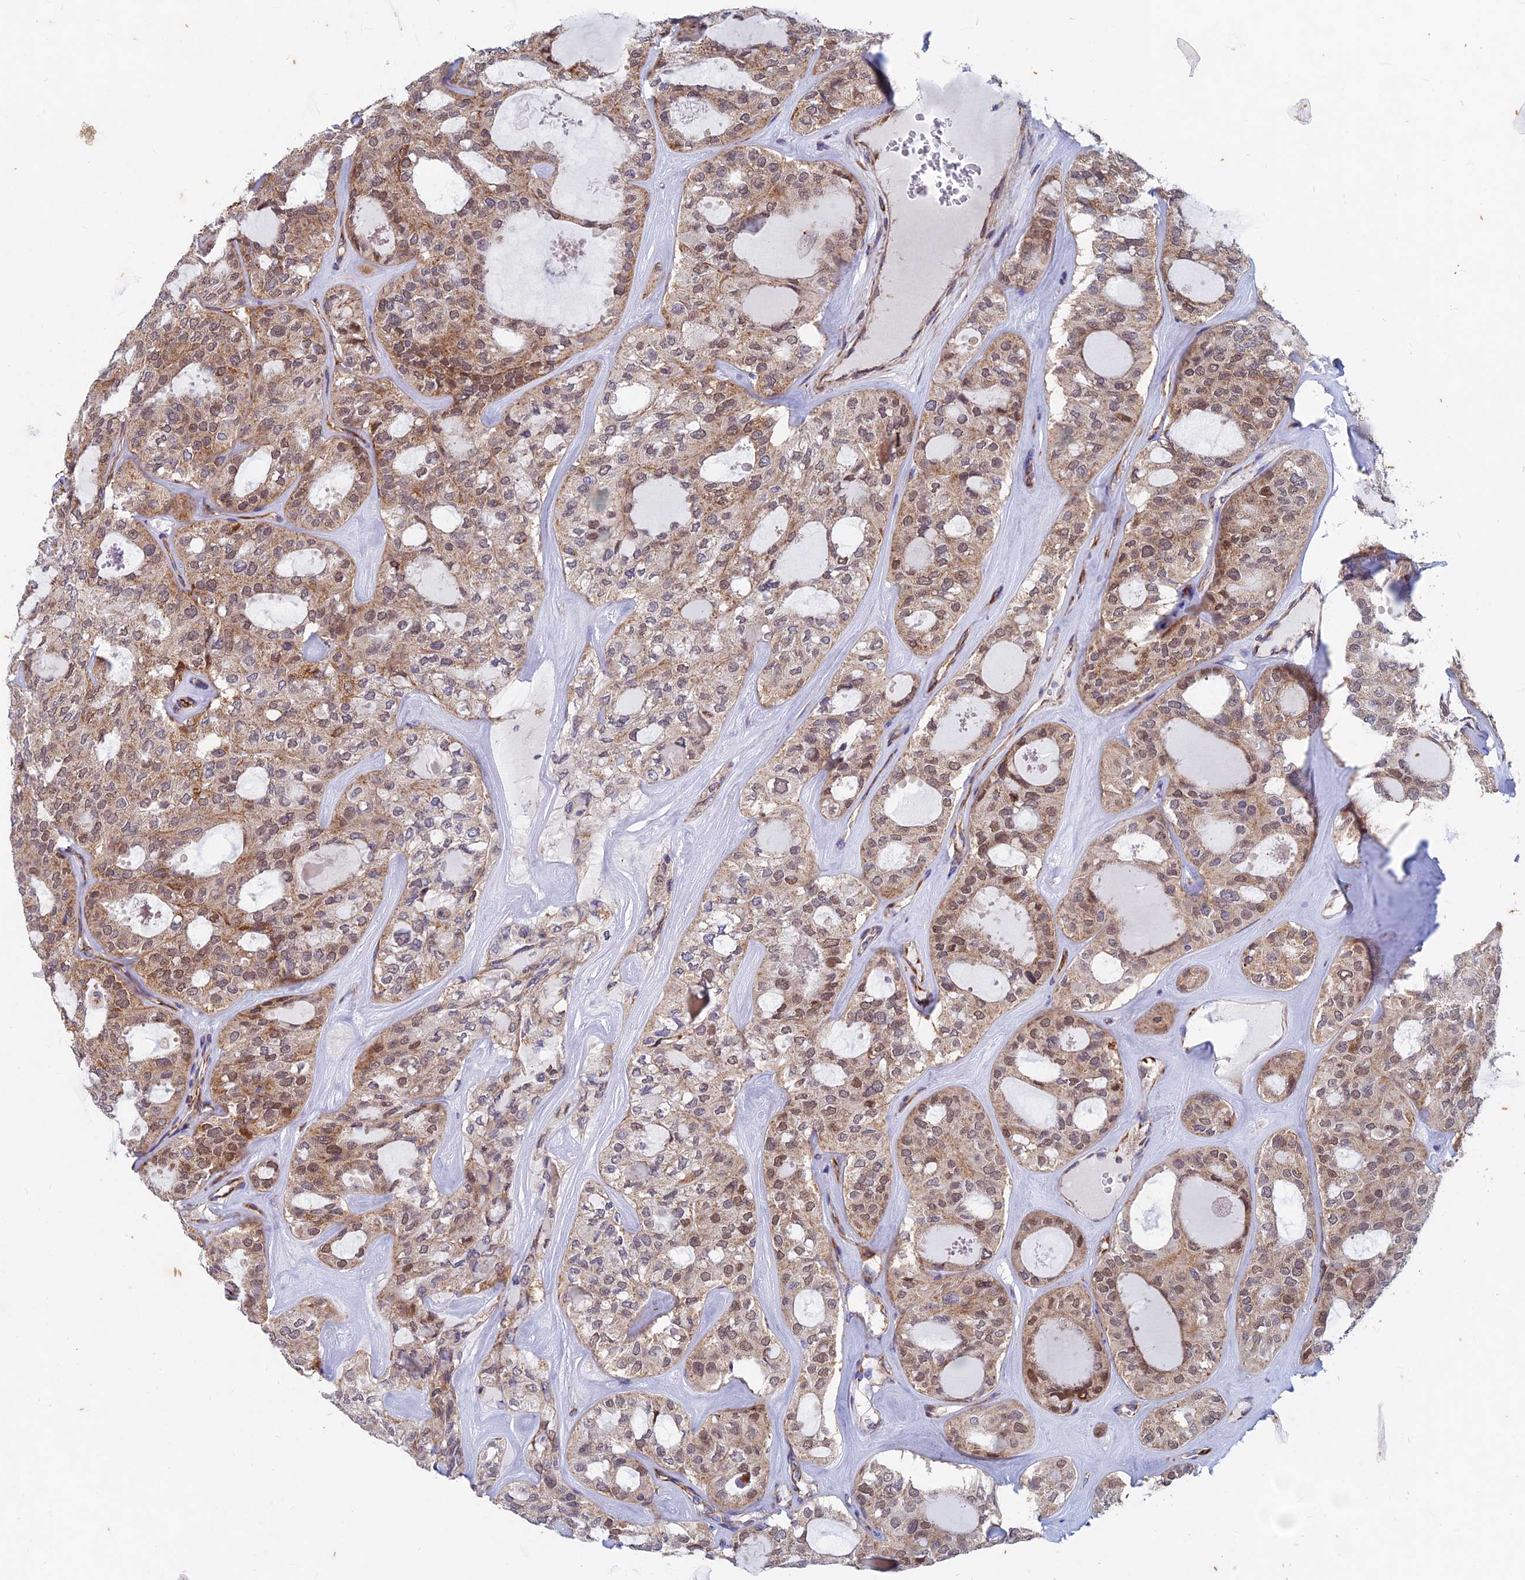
{"staining": {"intensity": "moderate", "quantity": ">75%", "location": "cytoplasmic/membranous,nuclear"}, "tissue": "thyroid cancer", "cell_type": "Tumor cells", "image_type": "cancer", "snomed": [{"axis": "morphology", "description": "Follicular adenoma carcinoma, NOS"}, {"axis": "topography", "description": "Thyroid gland"}], "caption": "Tumor cells reveal moderate cytoplasmic/membranous and nuclear expression in about >75% of cells in follicular adenoma carcinoma (thyroid).", "gene": "AP4S1", "patient": {"sex": "male", "age": 75}}